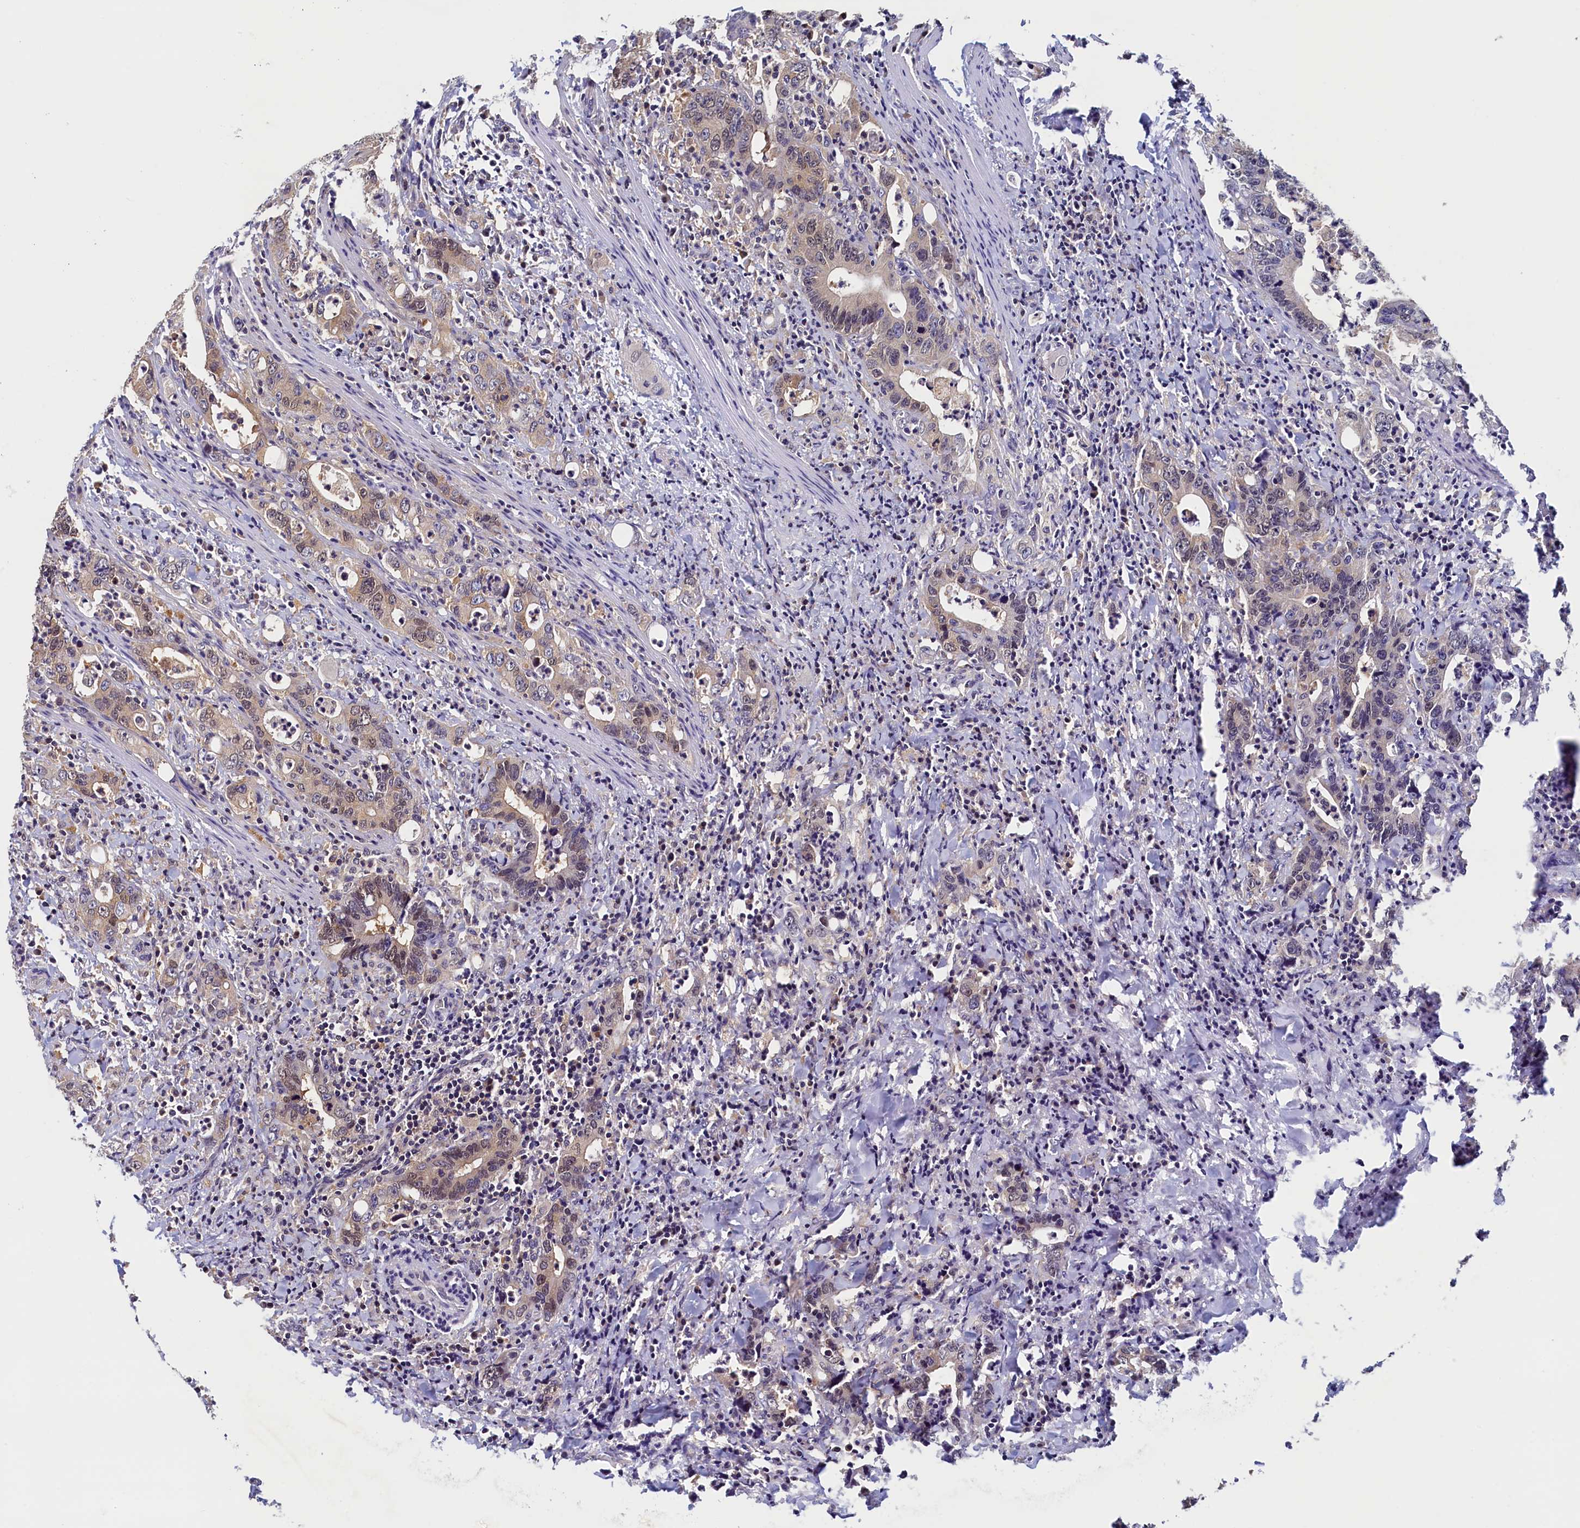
{"staining": {"intensity": "weak", "quantity": "25%-75%", "location": "cytoplasmic/membranous,nuclear"}, "tissue": "colorectal cancer", "cell_type": "Tumor cells", "image_type": "cancer", "snomed": [{"axis": "morphology", "description": "Adenocarcinoma, NOS"}, {"axis": "topography", "description": "Colon"}], "caption": "Protein expression analysis of human colorectal cancer (adenocarcinoma) reveals weak cytoplasmic/membranous and nuclear expression in approximately 25%-75% of tumor cells.", "gene": "PAAF1", "patient": {"sex": "female", "age": 75}}